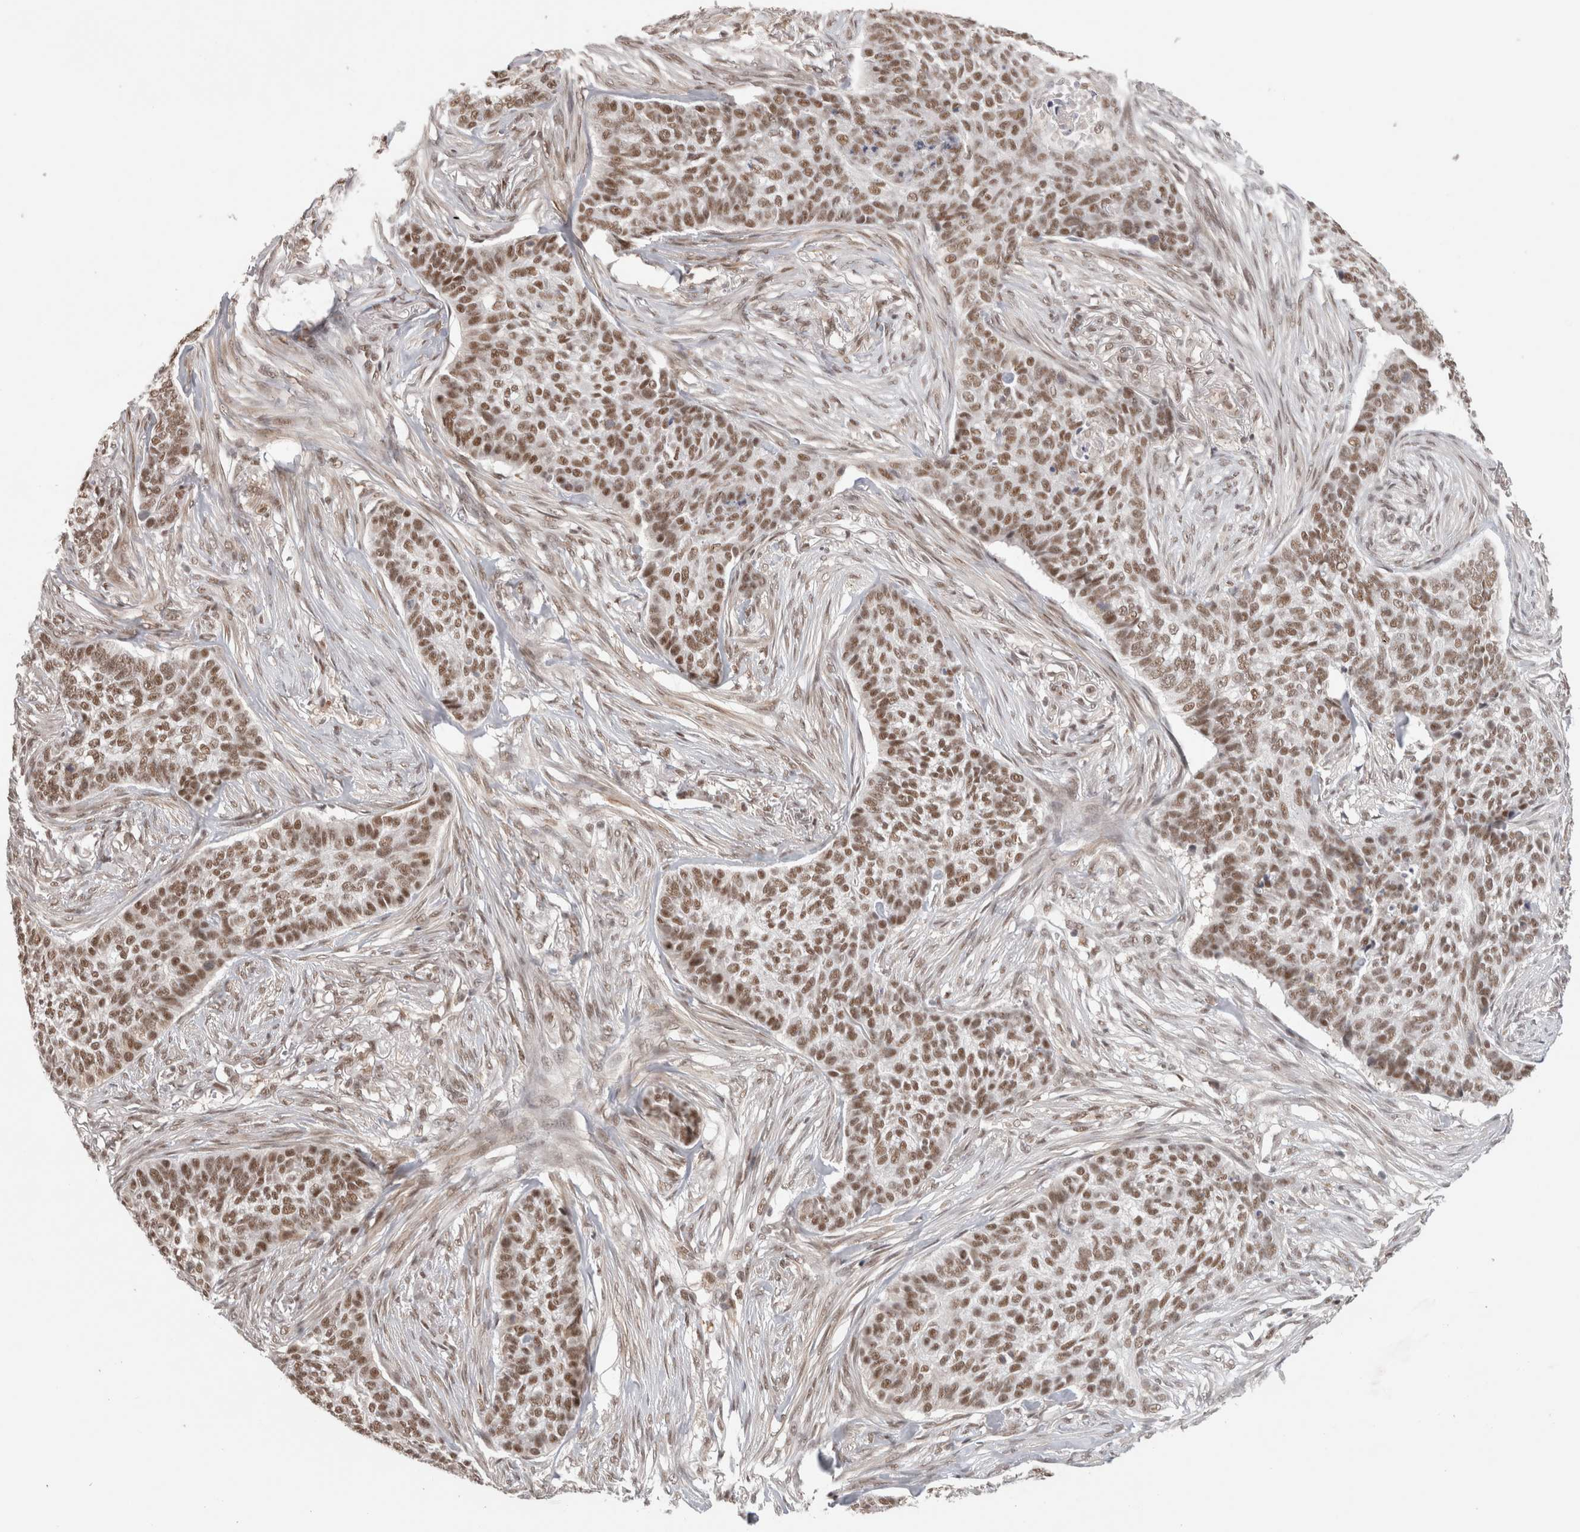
{"staining": {"intensity": "moderate", "quantity": ">75%", "location": "nuclear"}, "tissue": "skin cancer", "cell_type": "Tumor cells", "image_type": "cancer", "snomed": [{"axis": "morphology", "description": "Basal cell carcinoma"}, {"axis": "topography", "description": "Skin"}], "caption": "Human skin basal cell carcinoma stained for a protein (brown) reveals moderate nuclear positive positivity in about >75% of tumor cells.", "gene": "ZNF830", "patient": {"sex": "male", "age": 85}}